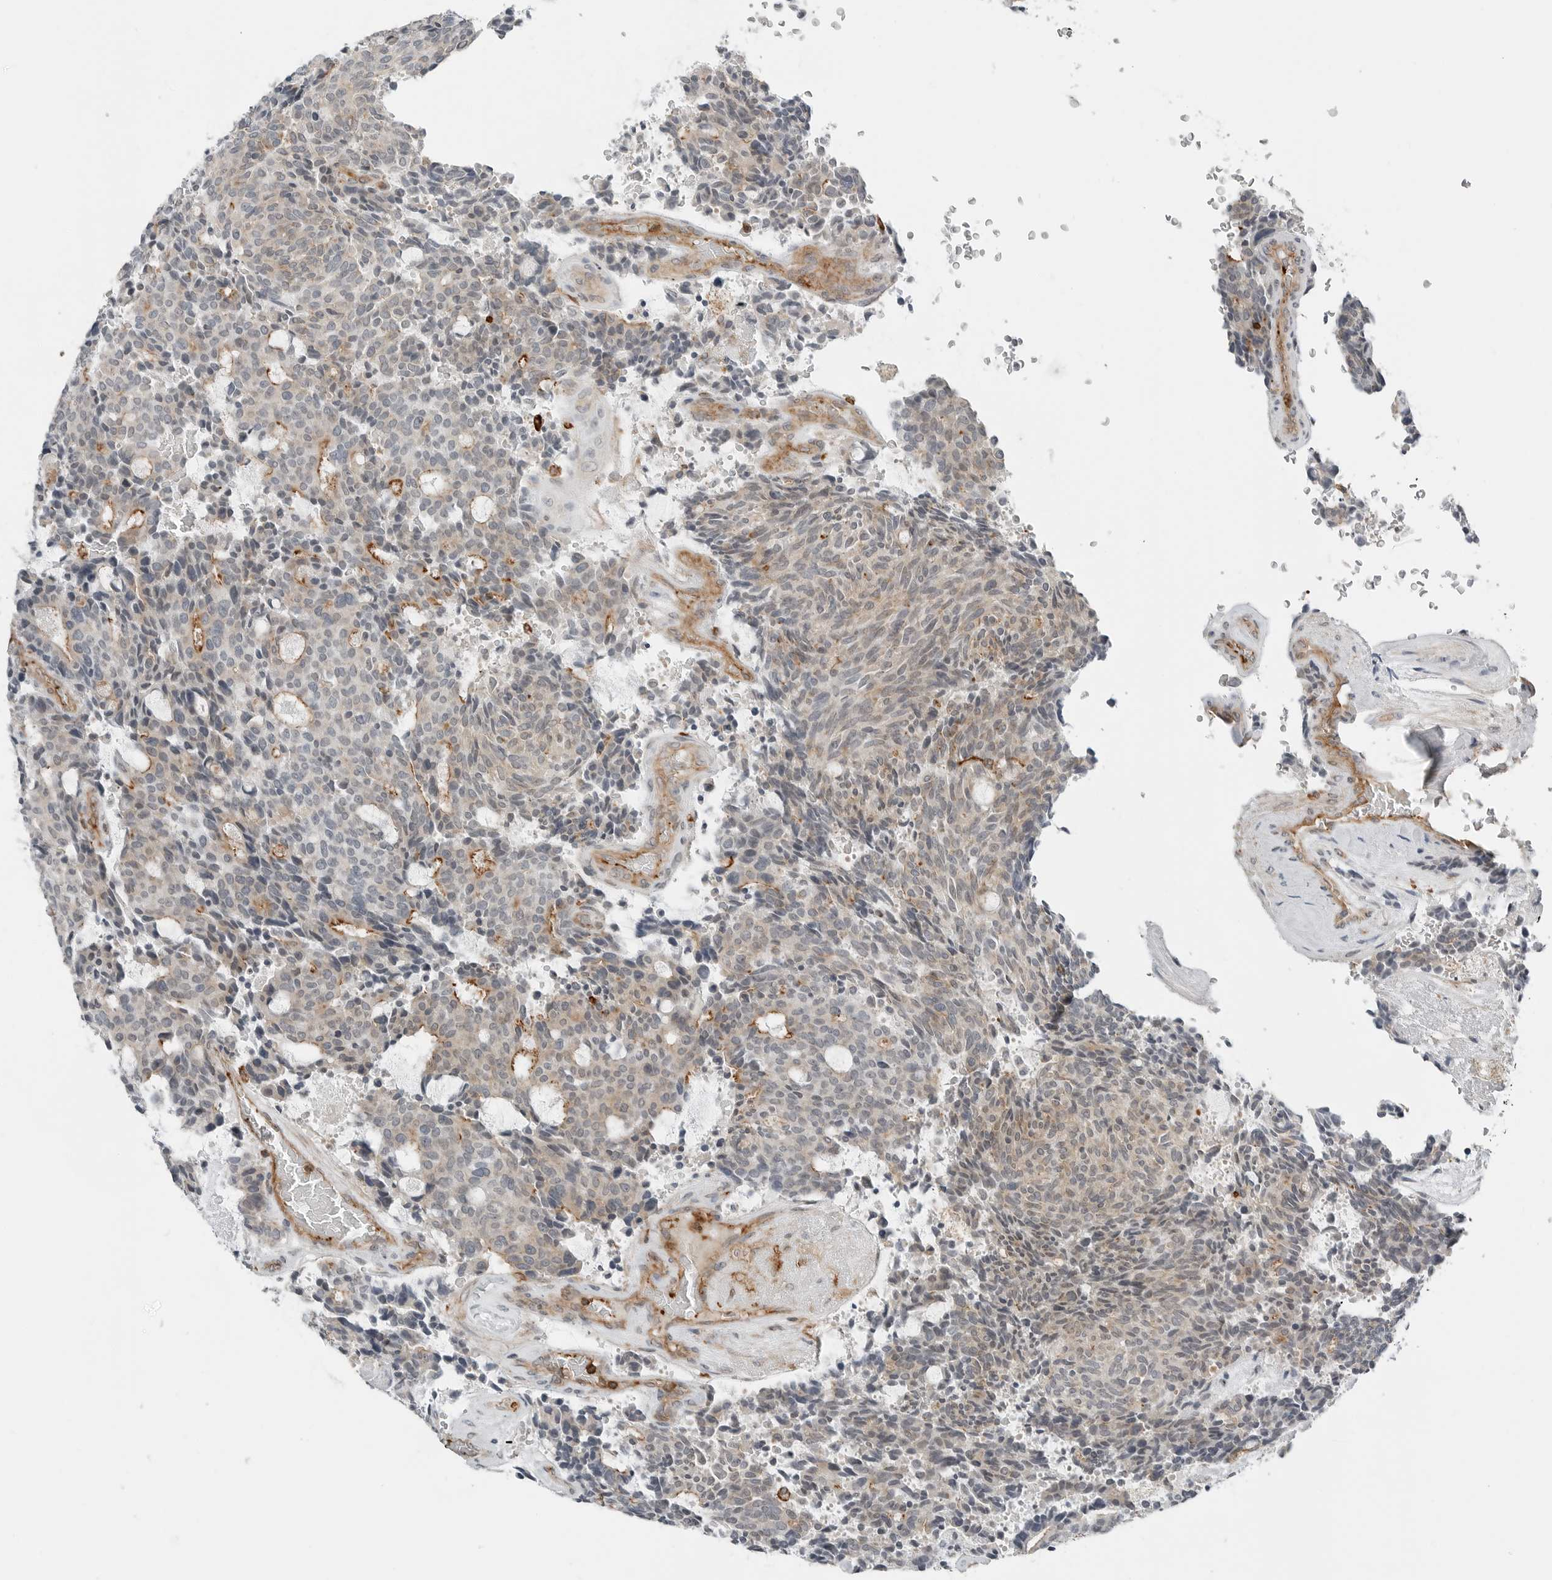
{"staining": {"intensity": "moderate", "quantity": "<25%", "location": "cytoplasmic/membranous"}, "tissue": "carcinoid", "cell_type": "Tumor cells", "image_type": "cancer", "snomed": [{"axis": "morphology", "description": "Carcinoid, malignant, NOS"}, {"axis": "topography", "description": "Pancreas"}], "caption": "Malignant carcinoid stained with a brown dye demonstrates moderate cytoplasmic/membranous positive expression in about <25% of tumor cells.", "gene": "LEFTY2", "patient": {"sex": "female", "age": 54}}